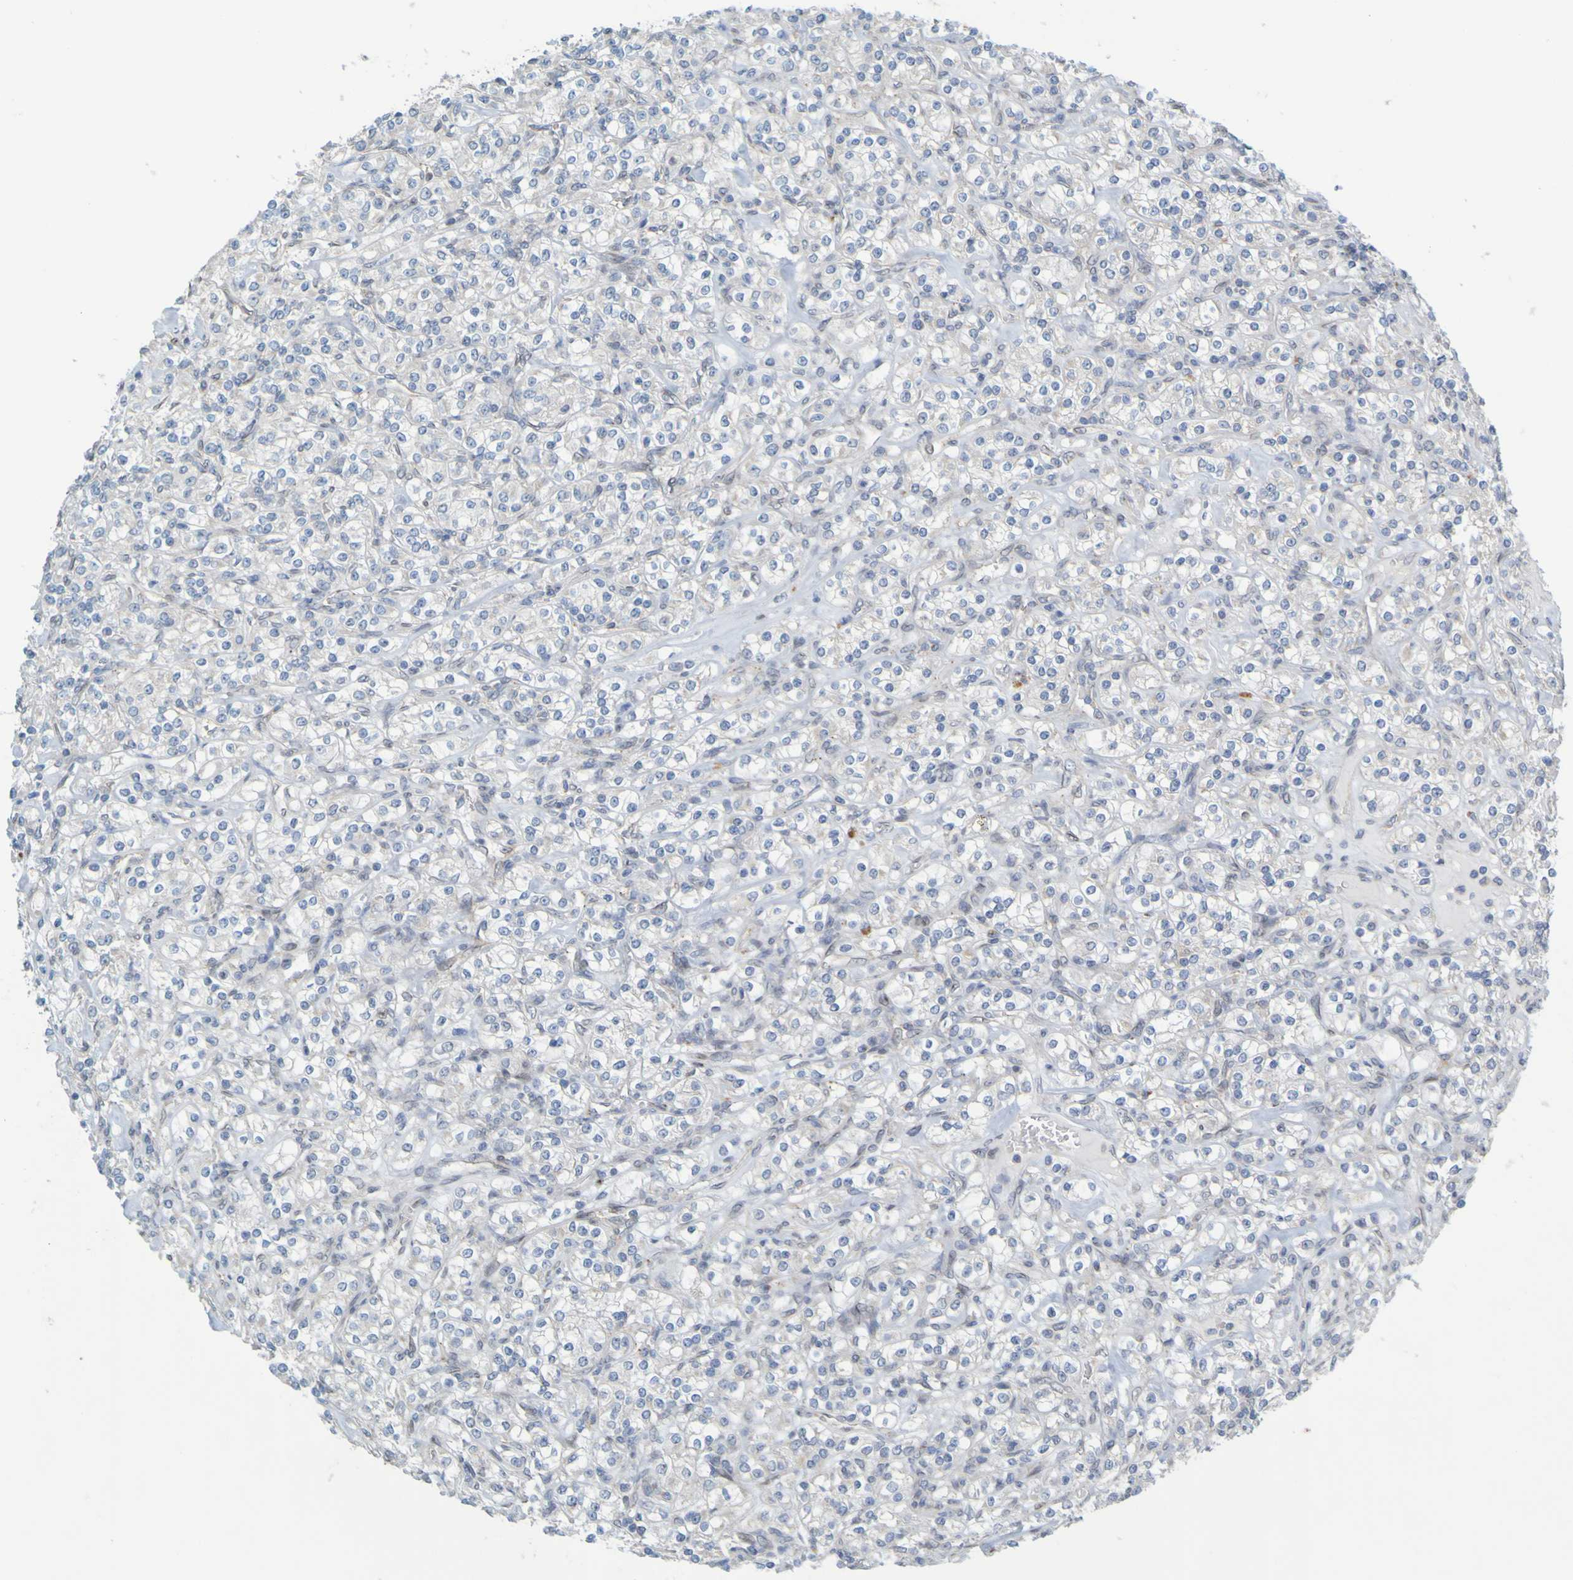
{"staining": {"intensity": "negative", "quantity": "none", "location": "none"}, "tissue": "renal cancer", "cell_type": "Tumor cells", "image_type": "cancer", "snomed": [{"axis": "morphology", "description": "Adenocarcinoma, NOS"}, {"axis": "topography", "description": "Kidney"}], "caption": "Immunohistochemistry (IHC) of human renal adenocarcinoma reveals no staining in tumor cells.", "gene": "MAG", "patient": {"sex": "male", "age": 77}}